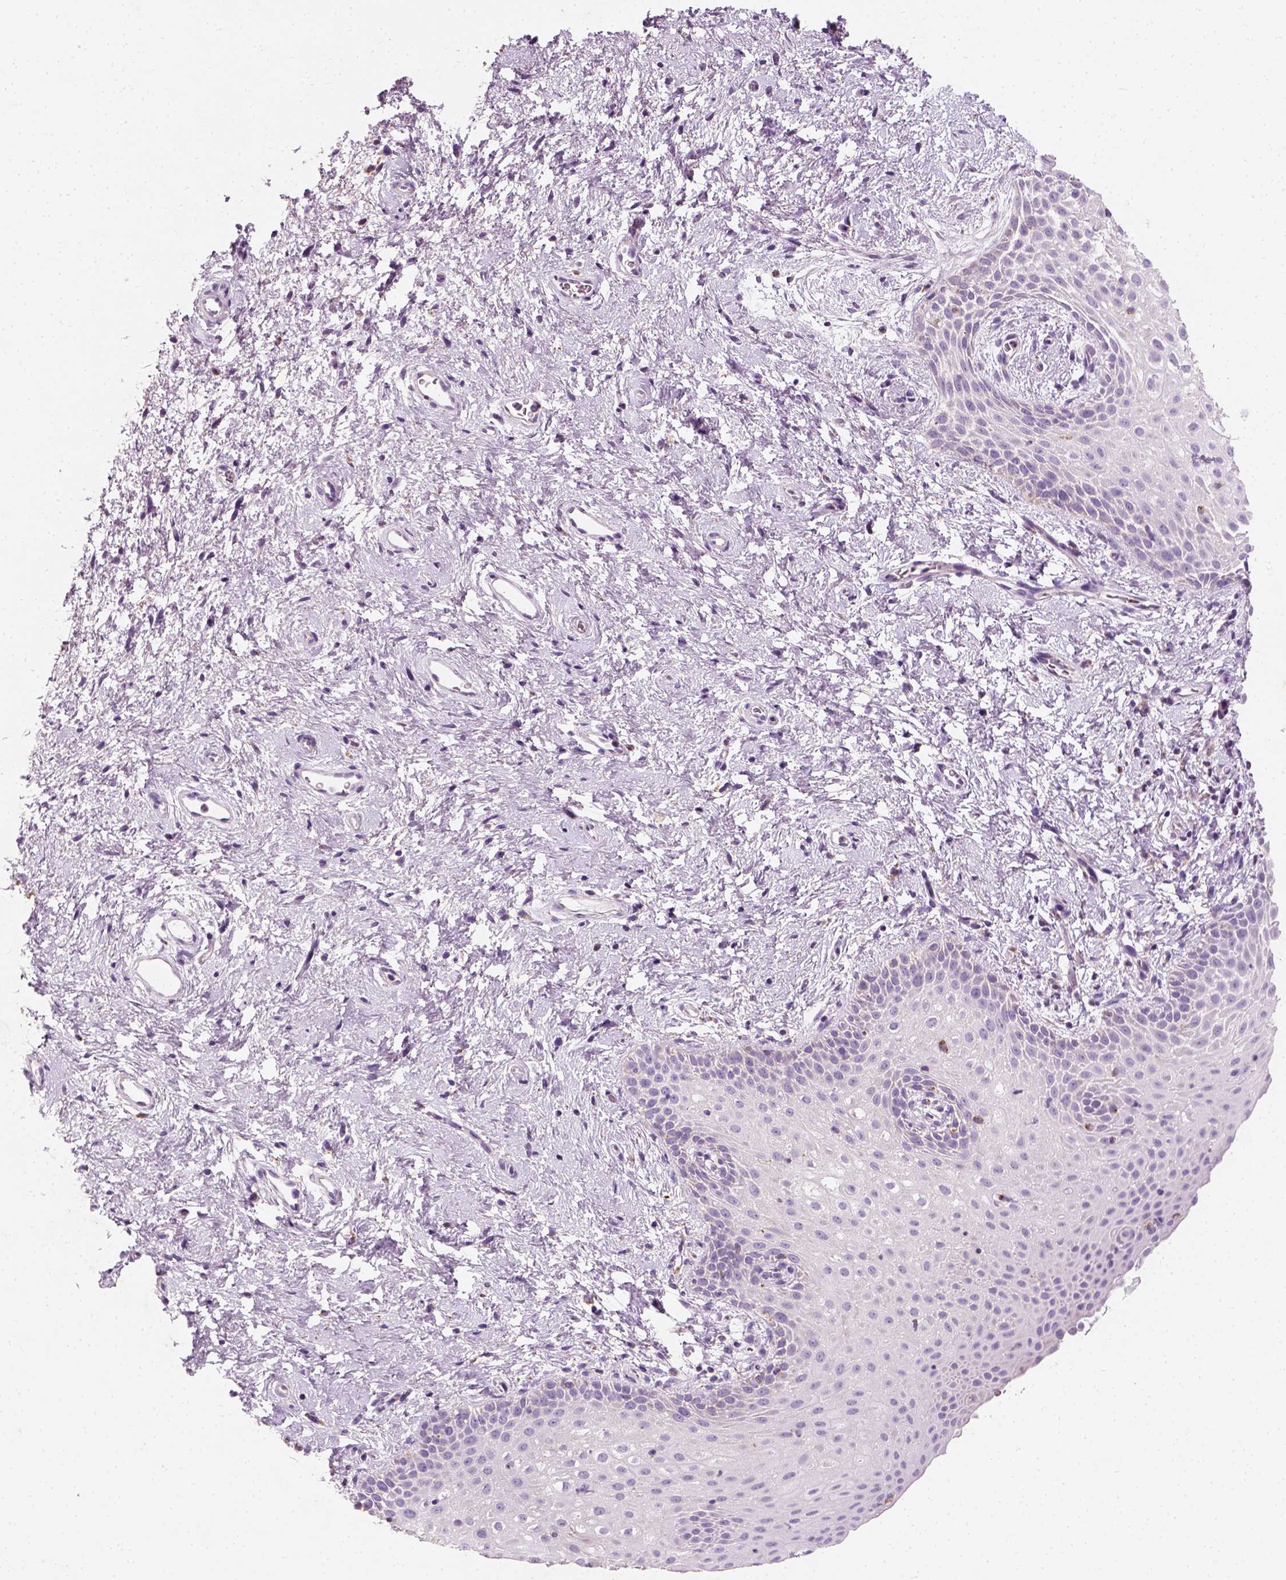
{"staining": {"intensity": "negative", "quantity": "none", "location": "none"}, "tissue": "skin", "cell_type": "Epidermal cells", "image_type": "normal", "snomed": [{"axis": "morphology", "description": "Normal tissue, NOS"}, {"axis": "topography", "description": "Anal"}], "caption": "A micrograph of skin stained for a protein reveals no brown staining in epidermal cells. Brightfield microscopy of immunohistochemistry (IHC) stained with DAB (brown) and hematoxylin (blue), captured at high magnification.", "gene": "CHODL", "patient": {"sex": "female", "age": 46}}